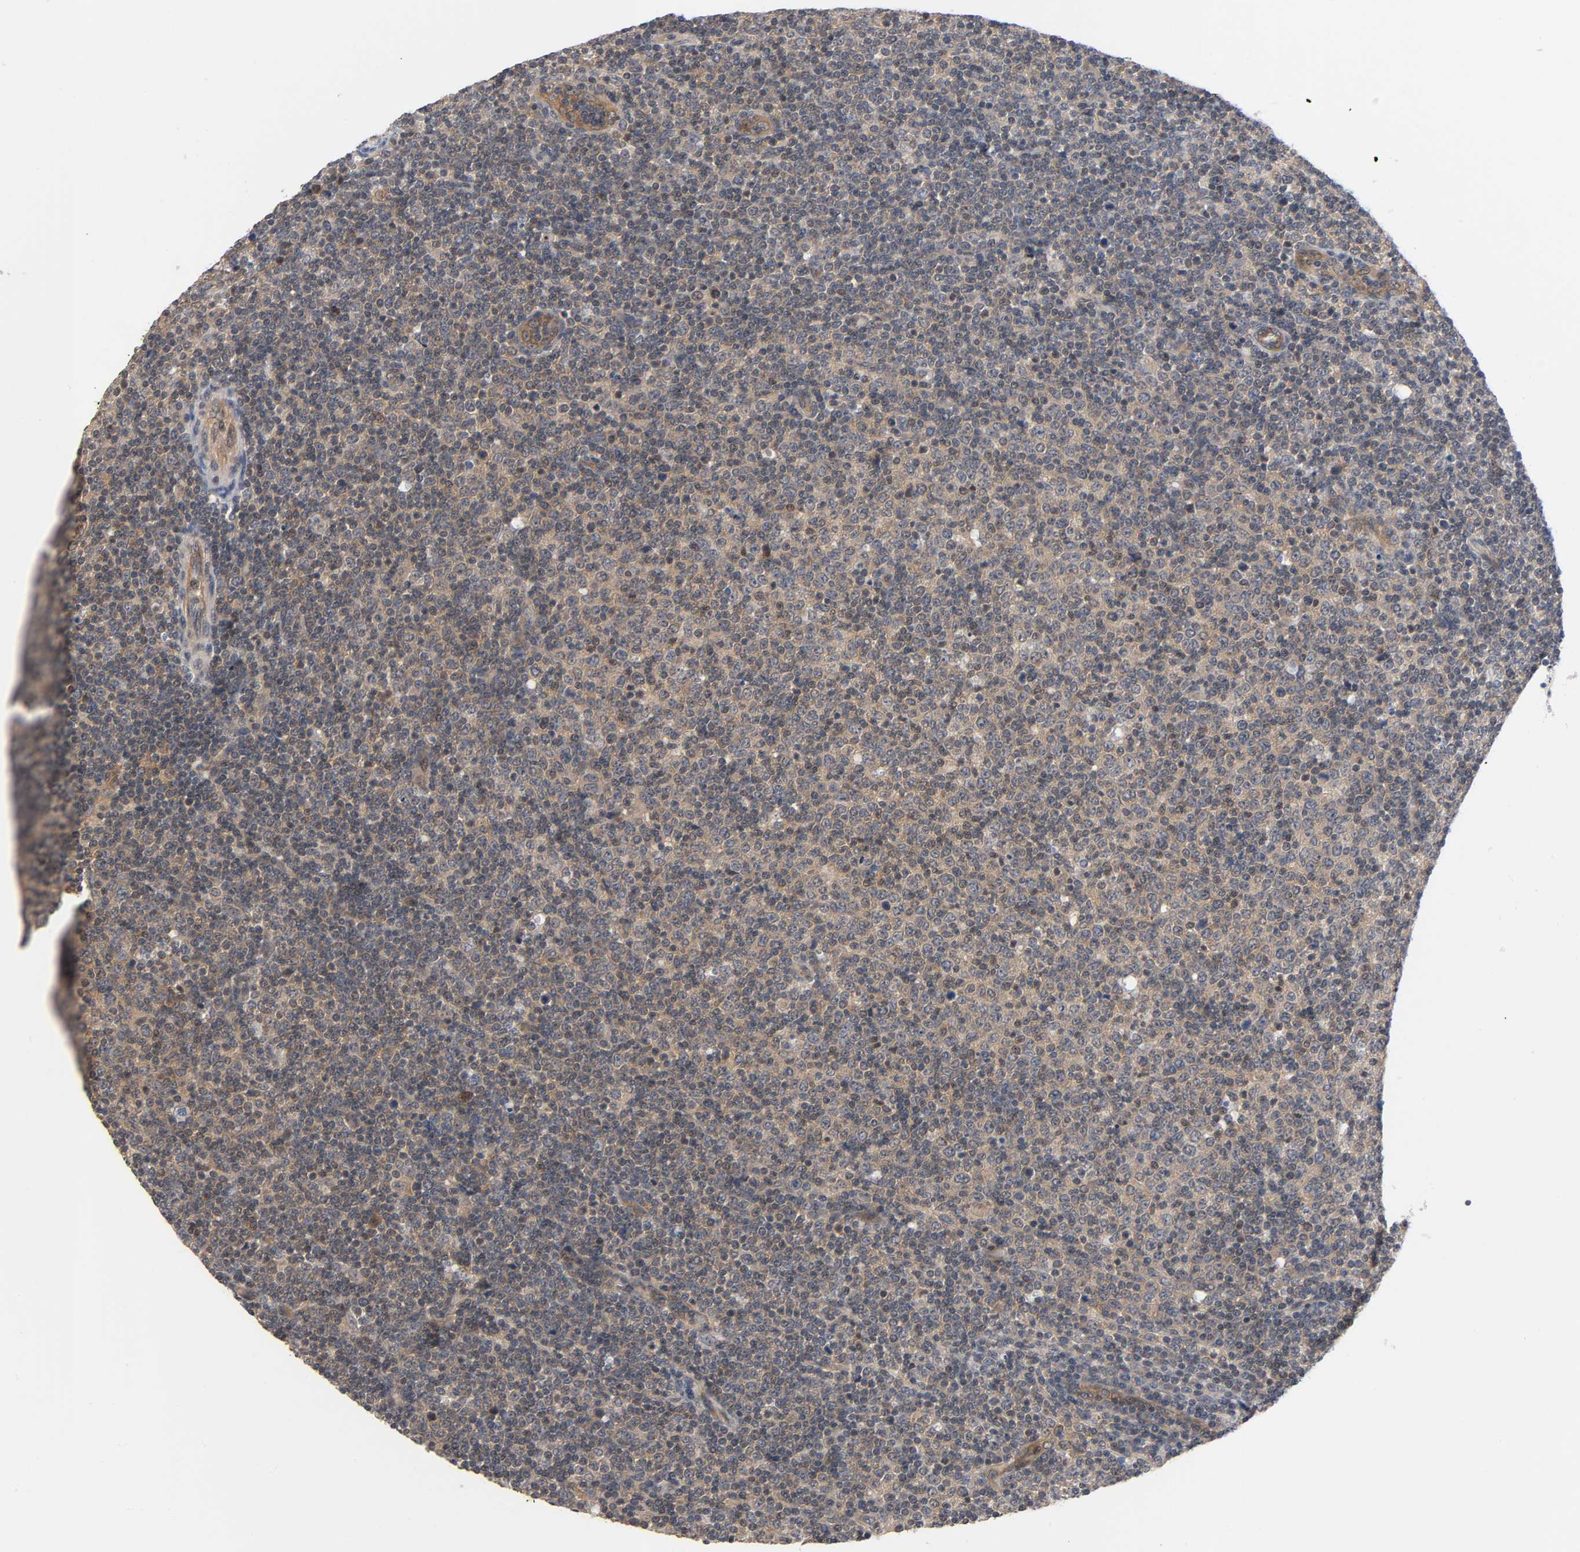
{"staining": {"intensity": "weak", "quantity": ">75%", "location": "cytoplasmic/membranous"}, "tissue": "lymphoma", "cell_type": "Tumor cells", "image_type": "cancer", "snomed": [{"axis": "morphology", "description": "Malignant lymphoma, non-Hodgkin's type, Low grade"}, {"axis": "topography", "description": "Lymph node"}], "caption": "High-magnification brightfield microscopy of lymphoma stained with DAB (3,3'-diaminobenzidine) (brown) and counterstained with hematoxylin (blue). tumor cells exhibit weak cytoplasmic/membranous staining is appreciated in about>75% of cells.", "gene": "PRKAB1", "patient": {"sex": "male", "age": 70}}